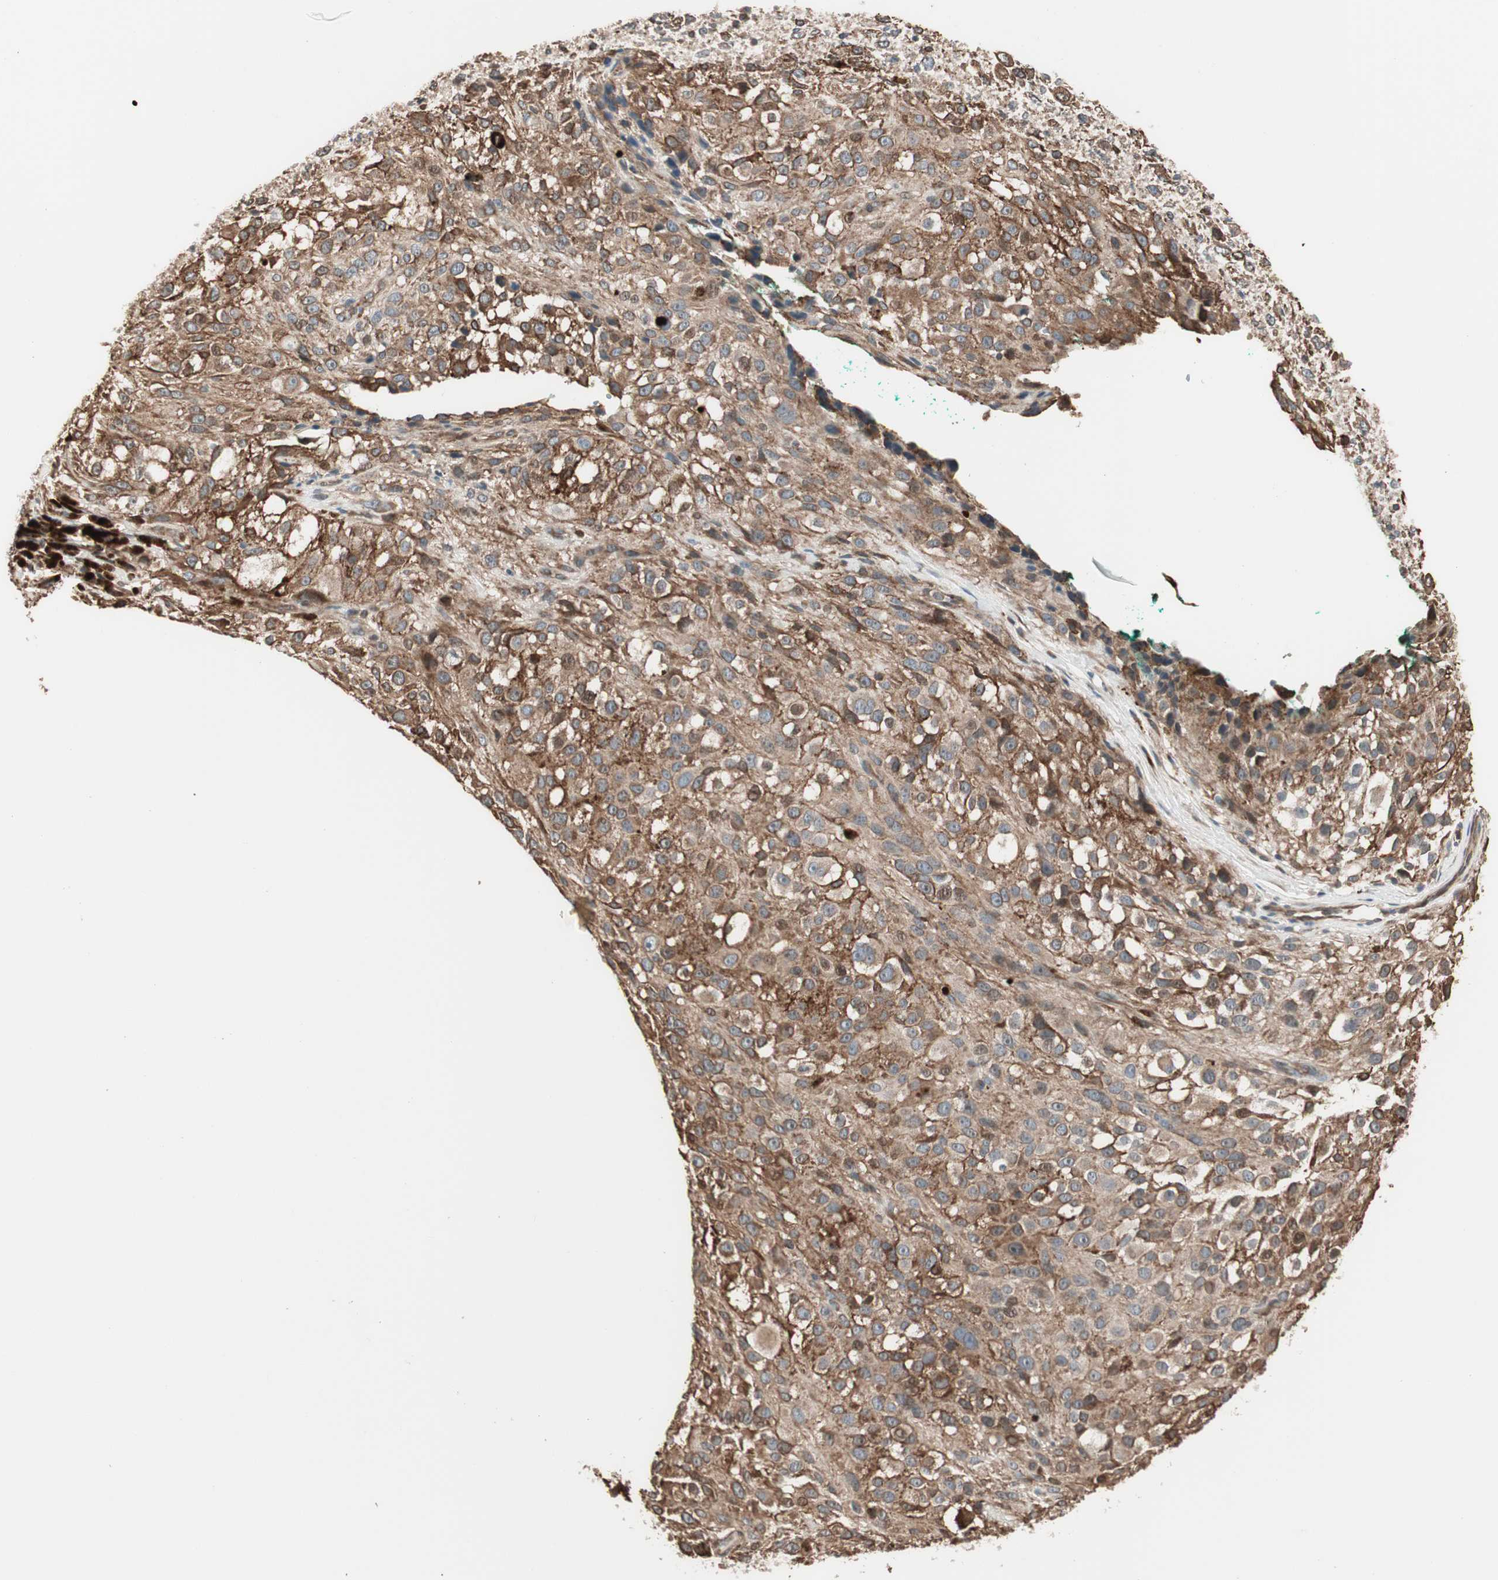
{"staining": {"intensity": "moderate", "quantity": ">75%", "location": "cytoplasmic/membranous"}, "tissue": "melanoma", "cell_type": "Tumor cells", "image_type": "cancer", "snomed": [{"axis": "morphology", "description": "Necrosis, NOS"}, {"axis": "morphology", "description": "Malignant melanoma, NOS"}, {"axis": "topography", "description": "Skin"}], "caption": "Melanoma tissue displays moderate cytoplasmic/membranous expression in approximately >75% of tumor cells, visualized by immunohistochemistry.", "gene": "MAD2L2", "patient": {"sex": "female", "age": 87}}